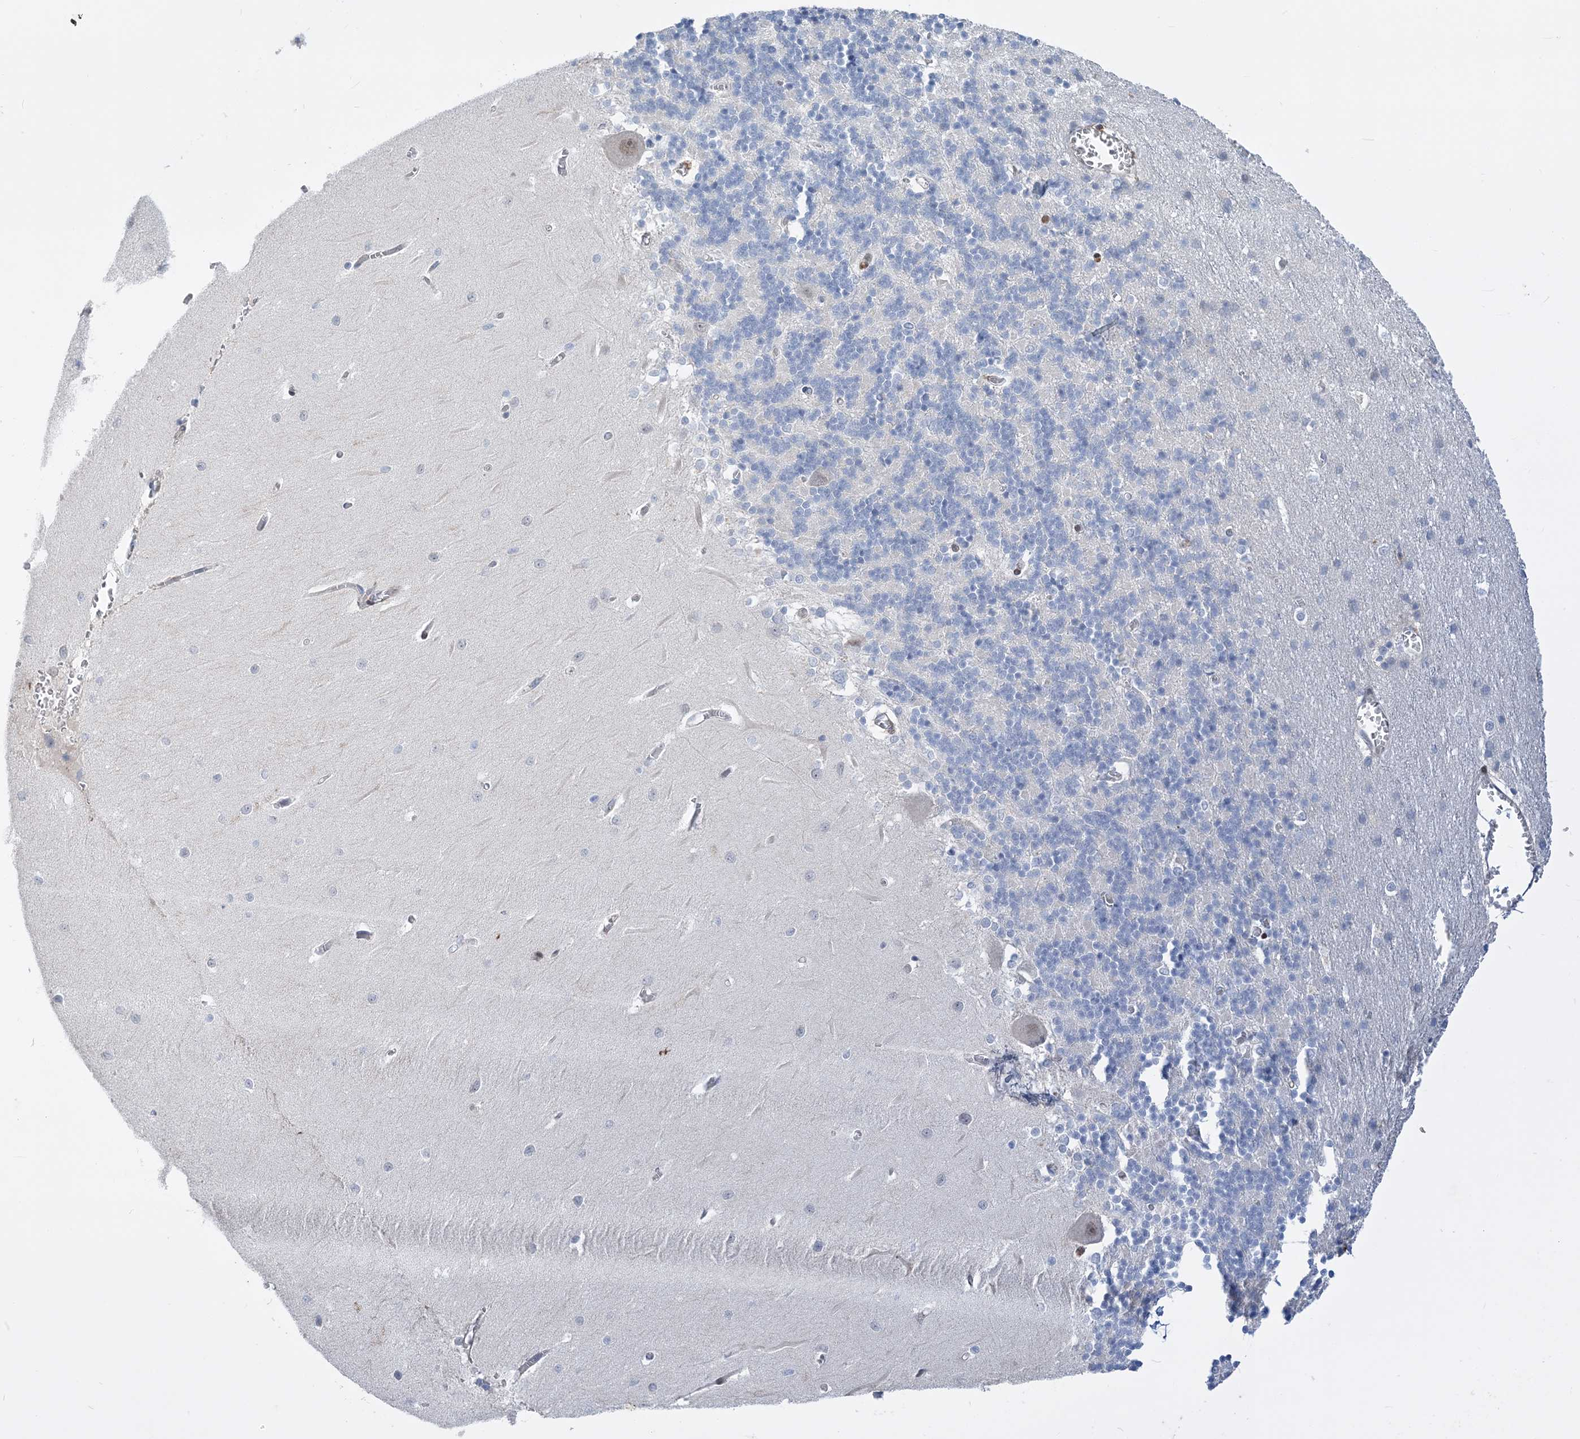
{"staining": {"intensity": "negative", "quantity": "none", "location": "none"}, "tissue": "cerebellum", "cell_type": "Cells in granular layer", "image_type": "normal", "snomed": [{"axis": "morphology", "description": "Normal tissue, NOS"}, {"axis": "topography", "description": "Cerebellum"}], "caption": "This photomicrograph is of benign cerebellum stained with IHC to label a protein in brown with the nuclei are counter-stained blue. There is no positivity in cells in granular layer. (Brightfield microscopy of DAB (3,3'-diaminobenzidine) immunohistochemistry at high magnification).", "gene": "RNPEPL1", "patient": {"sex": "male", "age": 37}}